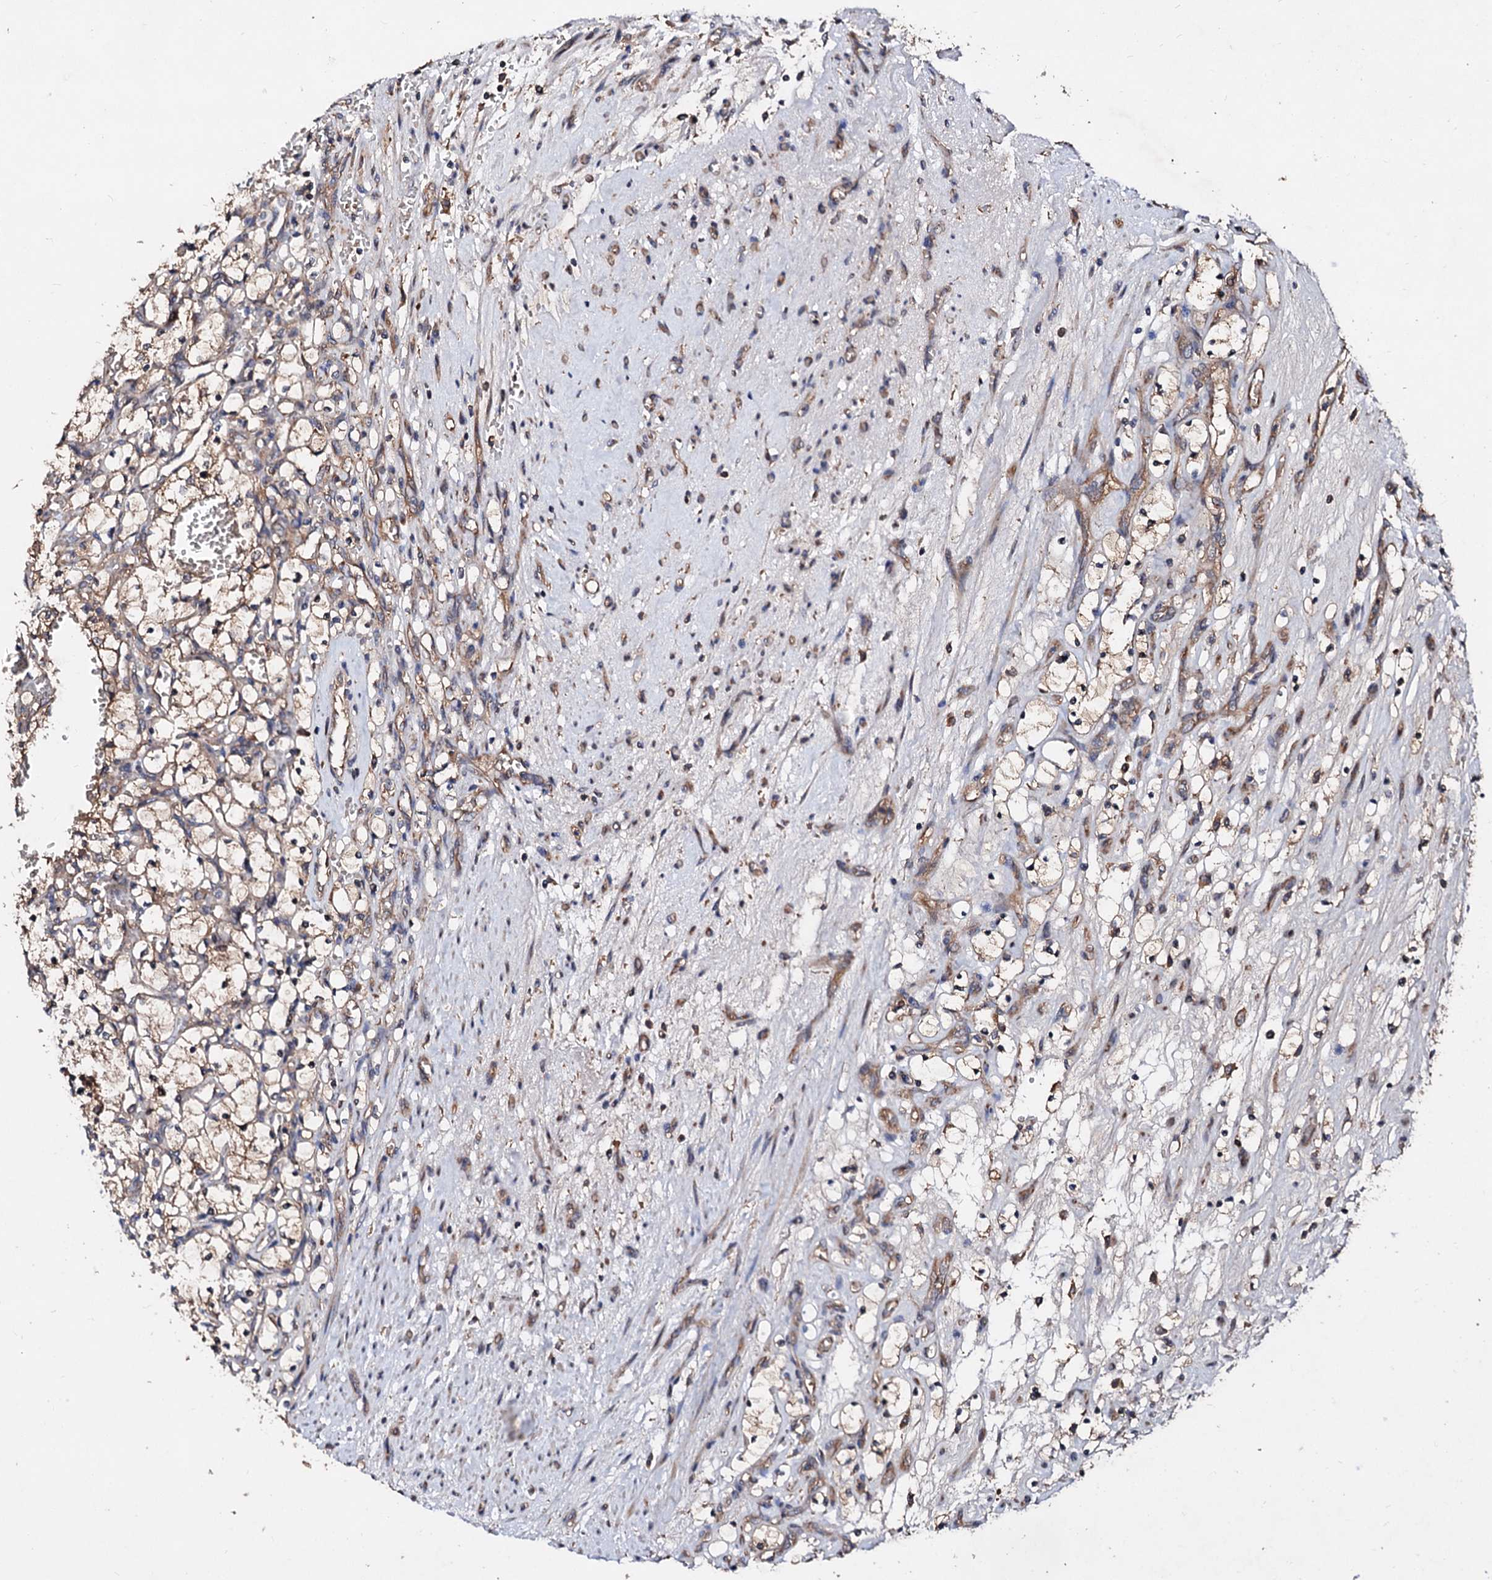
{"staining": {"intensity": "weak", "quantity": "25%-75%", "location": "cytoplasmic/membranous"}, "tissue": "renal cancer", "cell_type": "Tumor cells", "image_type": "cancer", "snomed": [{"axis": "morphology", "description": "Adenocarcinoma, NOS"}, {"axis": "topography", "description": "Kidney"}], "caption": "Renal adenocarcinoma was stained to show a protein in brown. There is low levels of weak cytoplasmic/membranous staining in about 25%-75% of tumor cells. The staining was performed using DAB (3,3'-diaminobenzidine), with brown indicating positive protein expression. Nuclei are stained blue with hematoxylin.", "gene": "EXTL1", "patient": {"sex": "female", "age": 69}}